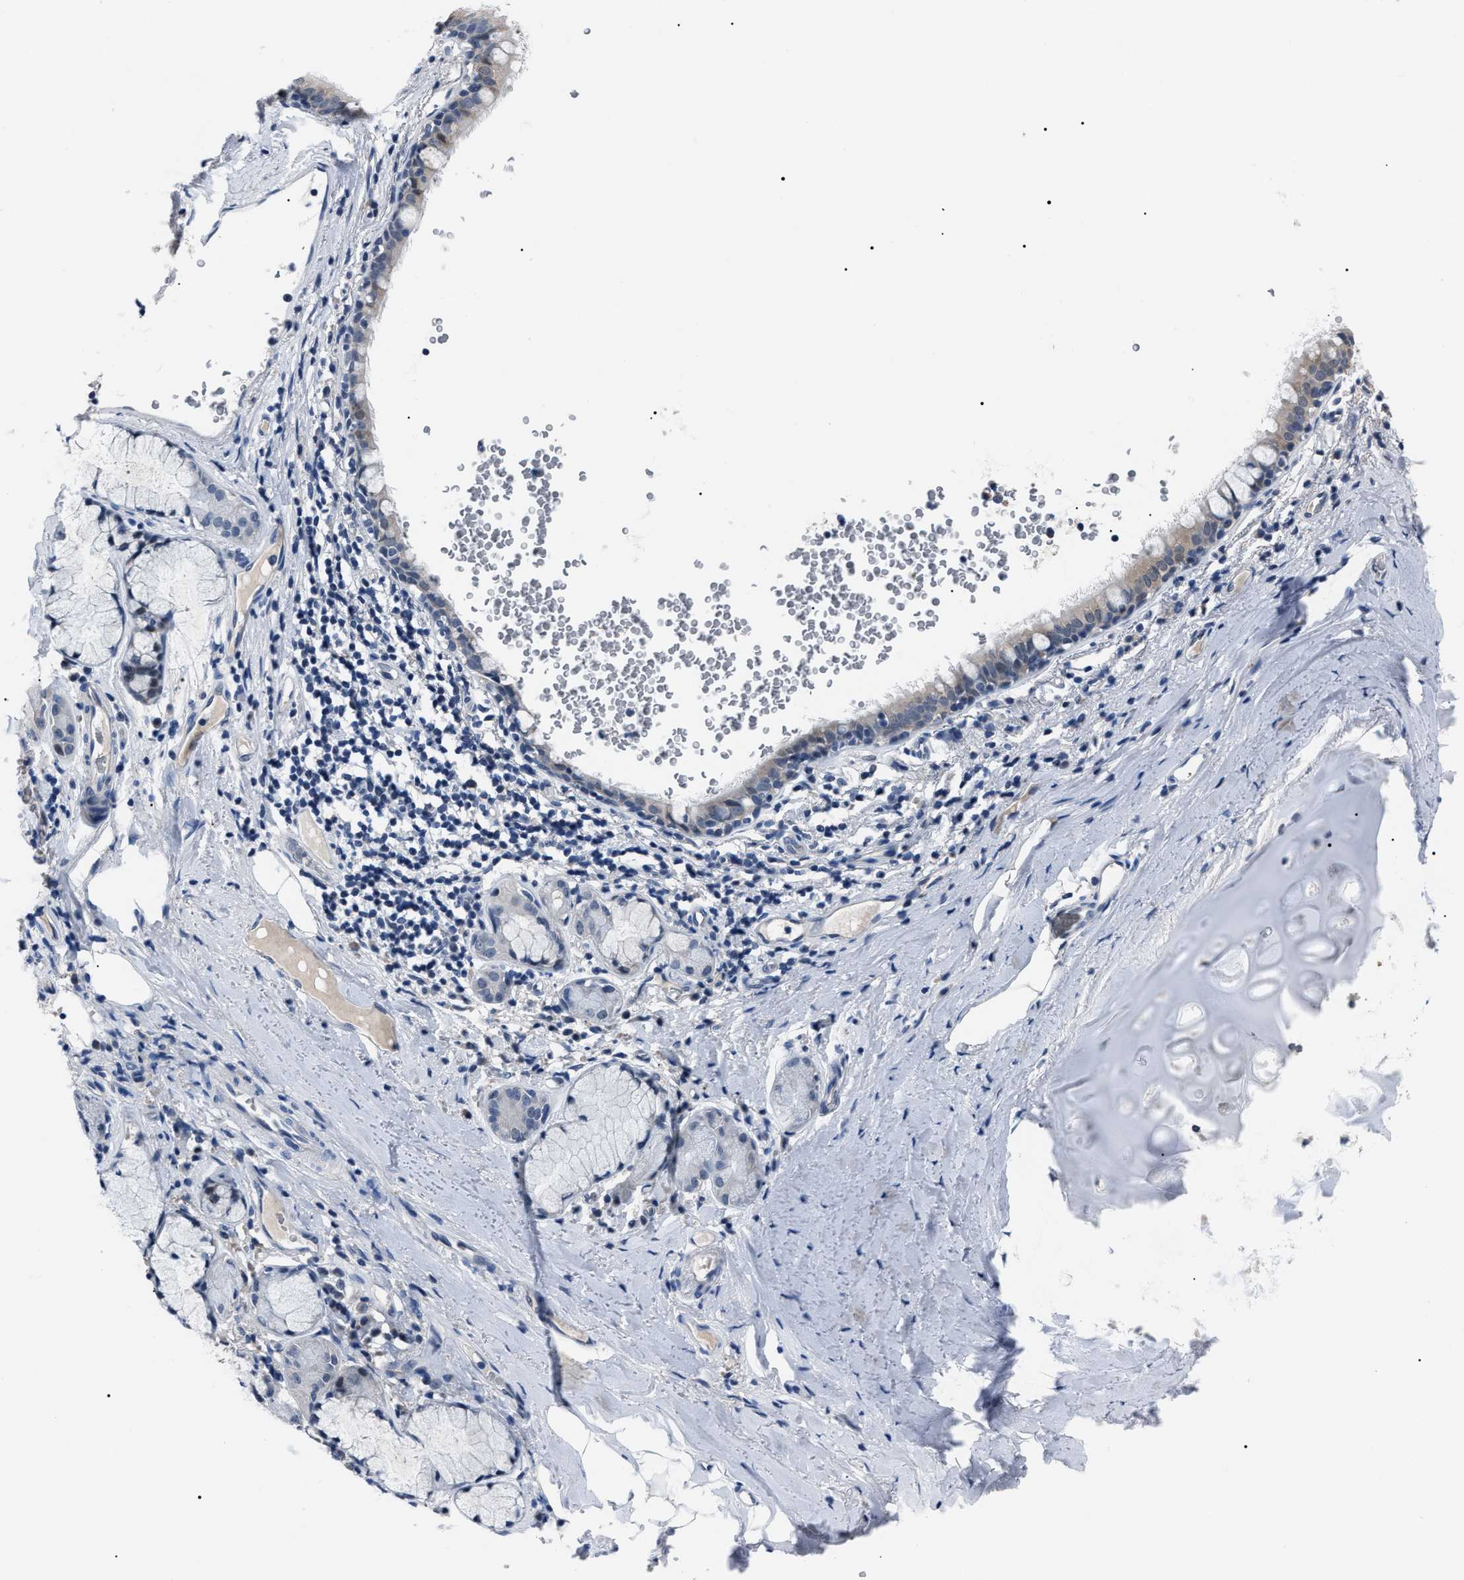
{"staining": {"intensity": "weak", "quantity": "<25%", "location": "cytoplasmic/membranous"}, "tissue": "bronchus", "cell_type": "Respiratory epithelial cells", "image_type": "normal", "snomed": [{"axis": "morphology", "description": "Normal tissue, NOS"}, {"axis": "morphology", "description": "Inflammation, NOS"}, {"axis": "topography", "description": "Cartilage tissue"}, {"axis": "topography", "description": "Bronchus"}], "caption": "A high-resolution image shows immunohistochemistry staining of normal bronchus, which demonstrates no significant expression in respiratory epithelial cells. Brightfield microscopy of immunohistochemistry (IHC) stained with DAB (brown) and hematoxylin (blue), captured at high magnification.", "gene": "LRWD1", "patient": {"sex": "male", "age": 77}}